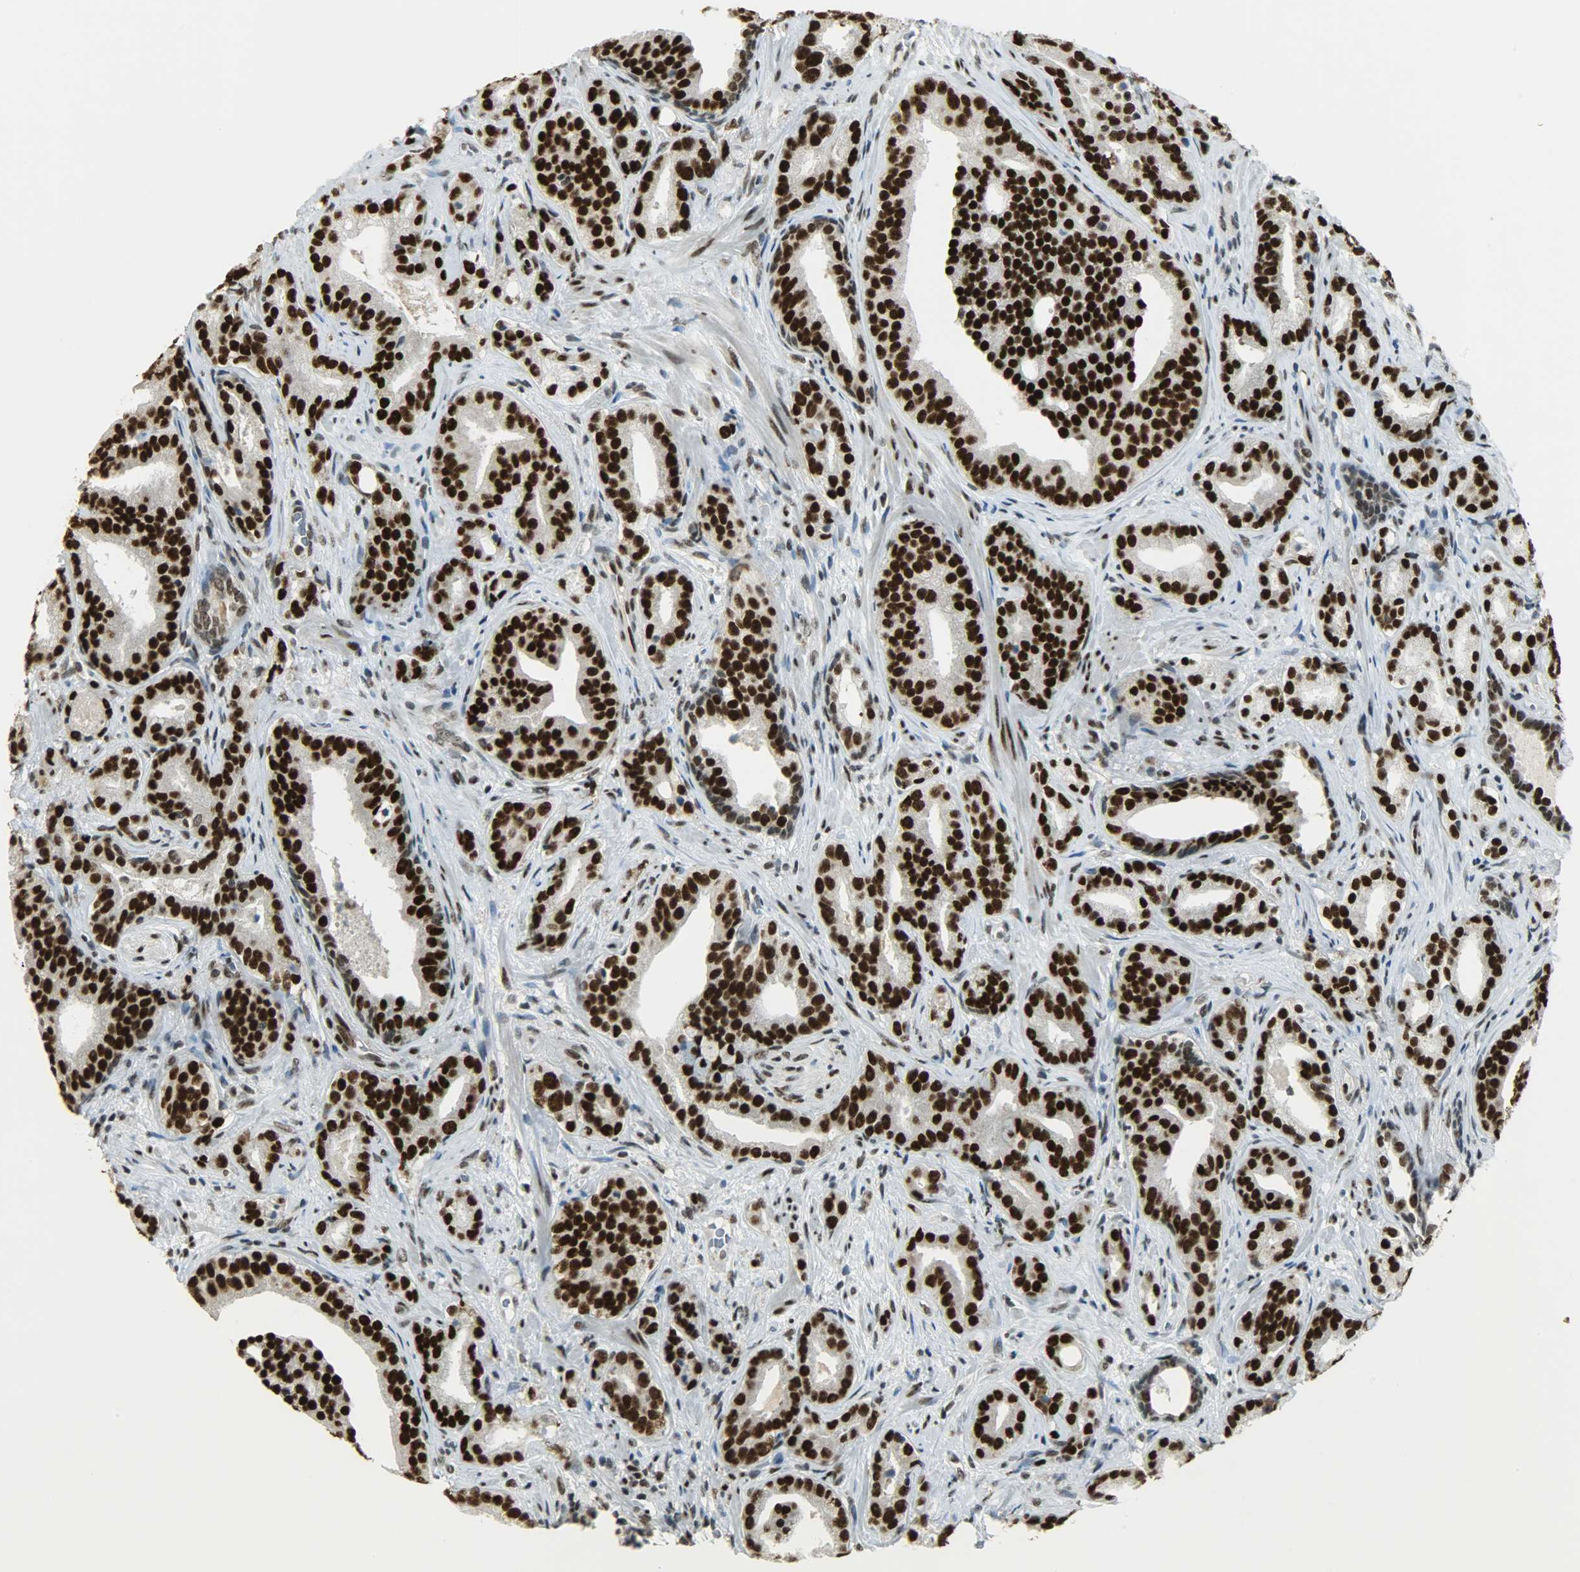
{"staining": {"intensity": "strong", "quantity": ">75%", "location": "nuclear"}, "tissue": "prostate cancer", "cell_type": "Tumor cells", "image_type": "cancer", "snomed": [{"axis": "morphology", "description": "Adenocarcinoma, Low grade"}, {"axis": "topography", "description": "Prostate"}], "caption": "IHC image of neoplastic tissue: human prostate cancer (low-grade adenocarcinoma) stained using immunohistochemistry displays high levels of strong protein expression localized specifically in the nuclear of tumor cells, appearing as a nuclear brown color.", "gene": "MYEF2", "patient": {"sex": "male", "age": 63}}